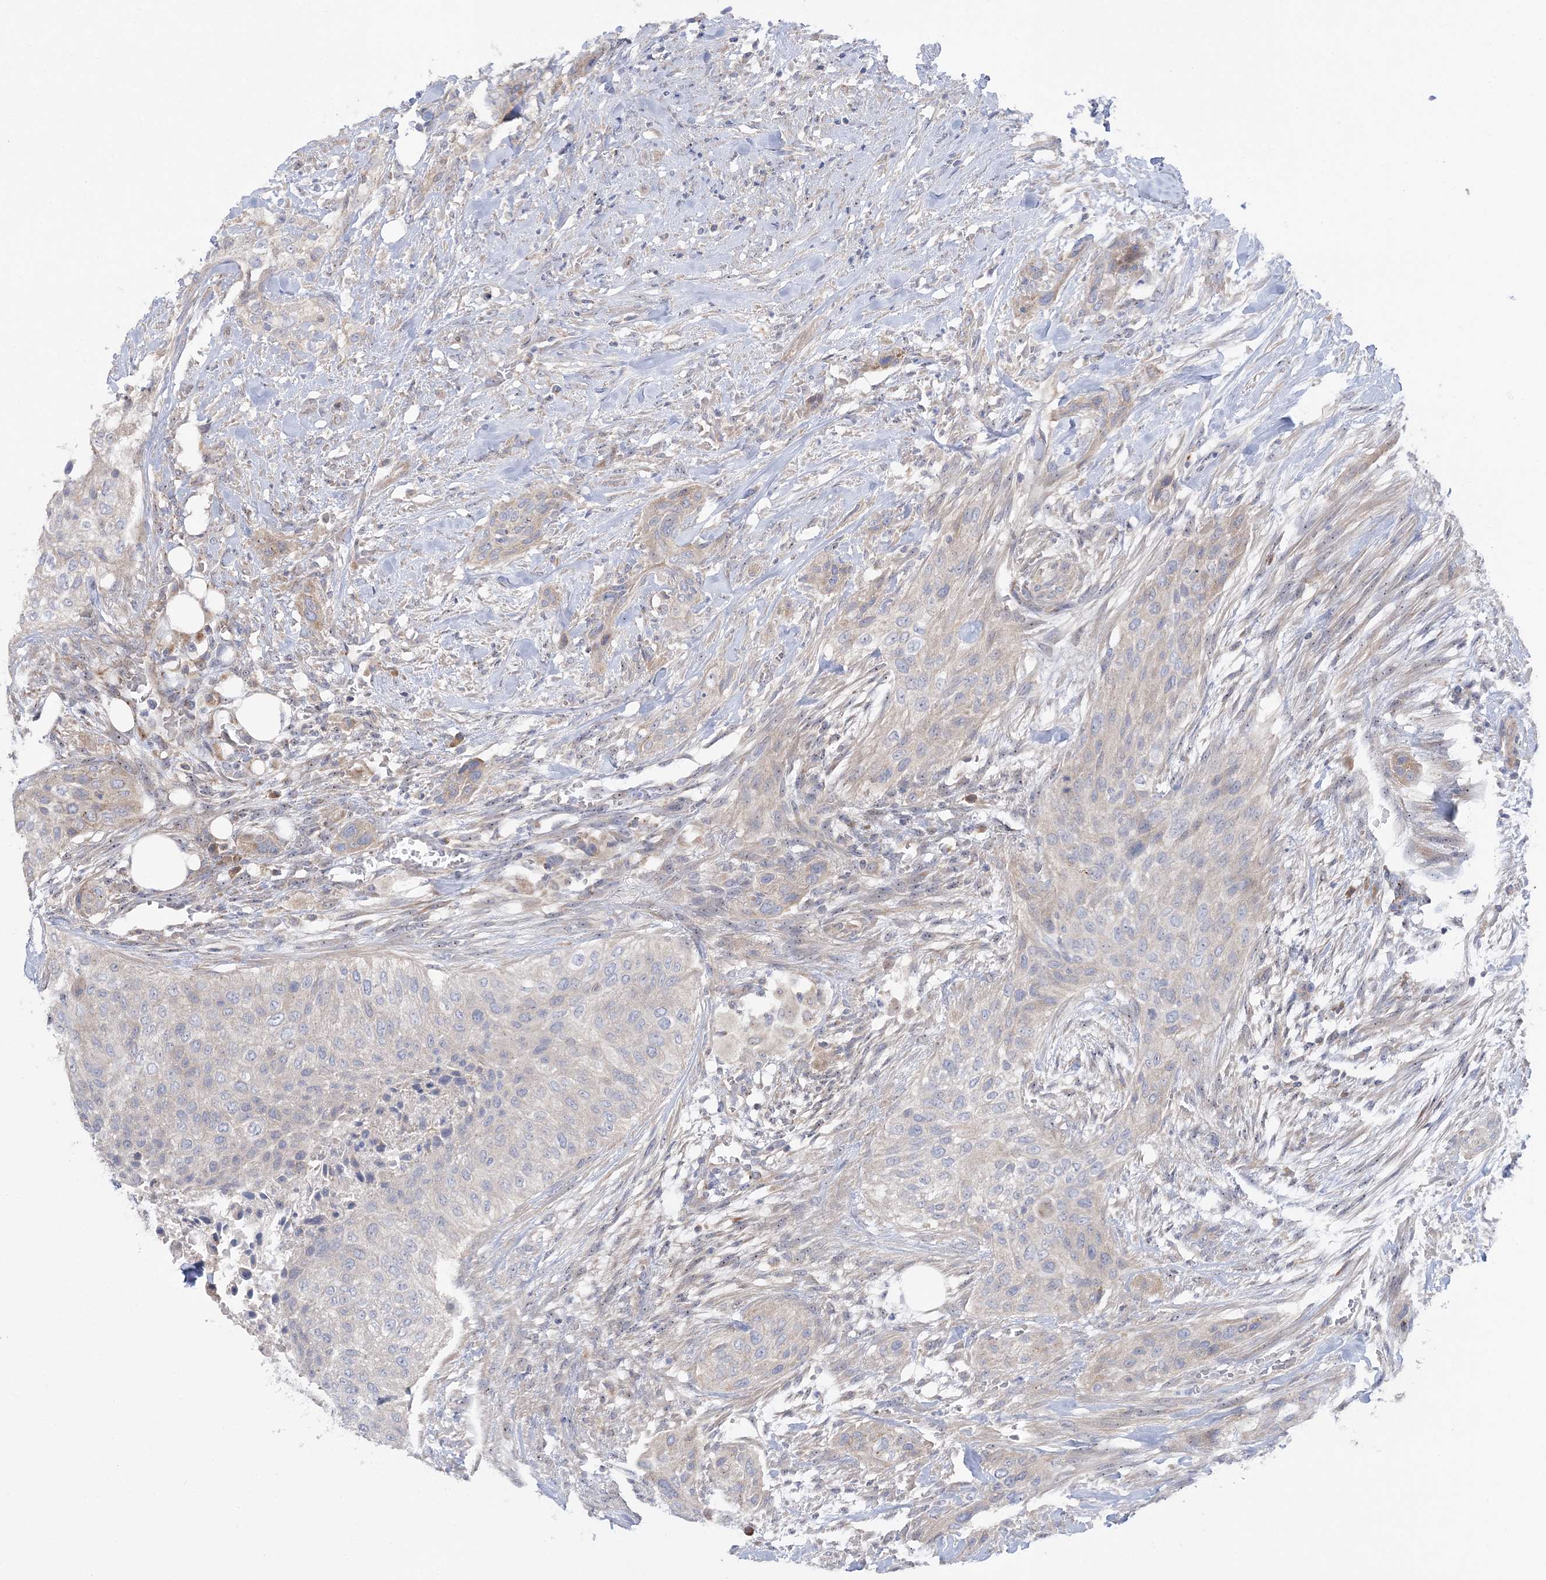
{"staining": {"intensity": "weak", "quantity": "<25%", "location": "cytoplasmic/membranous"}, "tissue": "urothelial cancer", "cell_type": "Tumor cells", "image_type": "cancer", "snomed": [{"axis": "morphology", "description": "Urothelial carcinoma, High grade"}, {"axis": "topography", "description": "Urinary bladder"}], "caption": "Photomicrograph shows no significant protein positivity in tumor cells of urothelial cancer. Brightfield microscopy of IHC stained with DAB (3,3'-diaminobenzidine) (brown) and hematoxylin (blue), captured at high magnification.", "gene": "MMADHC", "patient": {"sex": "male", "age": 35}}